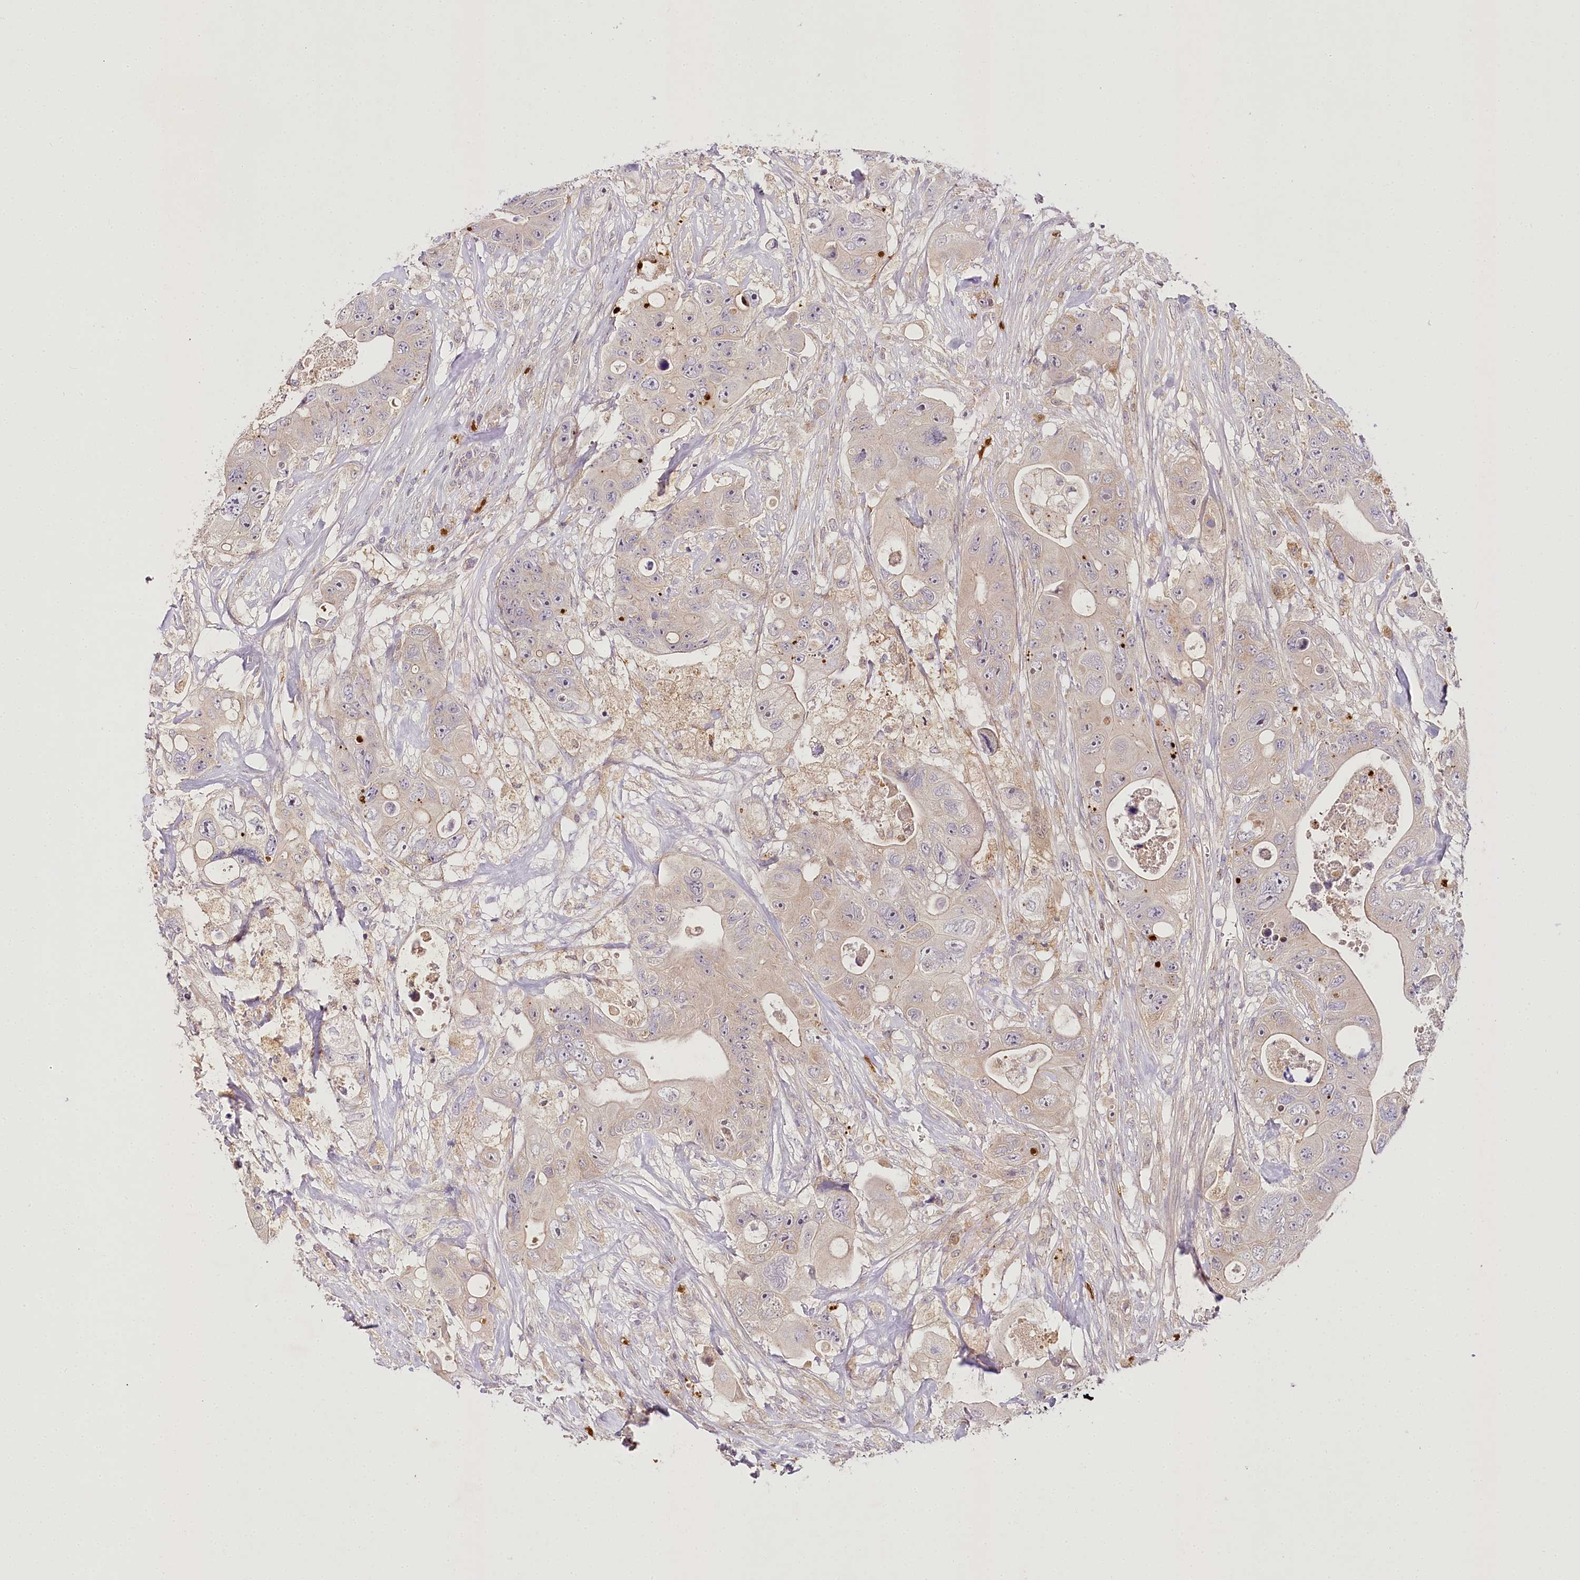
{"staining": {"intensity": "negative", "quantity": "none", "location": "none"}, "tissue": "colorectal cancer", "cell_type": "Tumor cells", "image_type": "cancer", "snomed": [{"axis": "morphology", "description": "Adenocarcinoma, NOS"}, {"axis": "topography", "description": "Colon"}], "caption": "A micrograph of human colorectal cancer (adenocarcinoma) is negative for staining in tumor cells.", "gene": "VWA5A", "patient": {"sex": "female", "age": 46}}